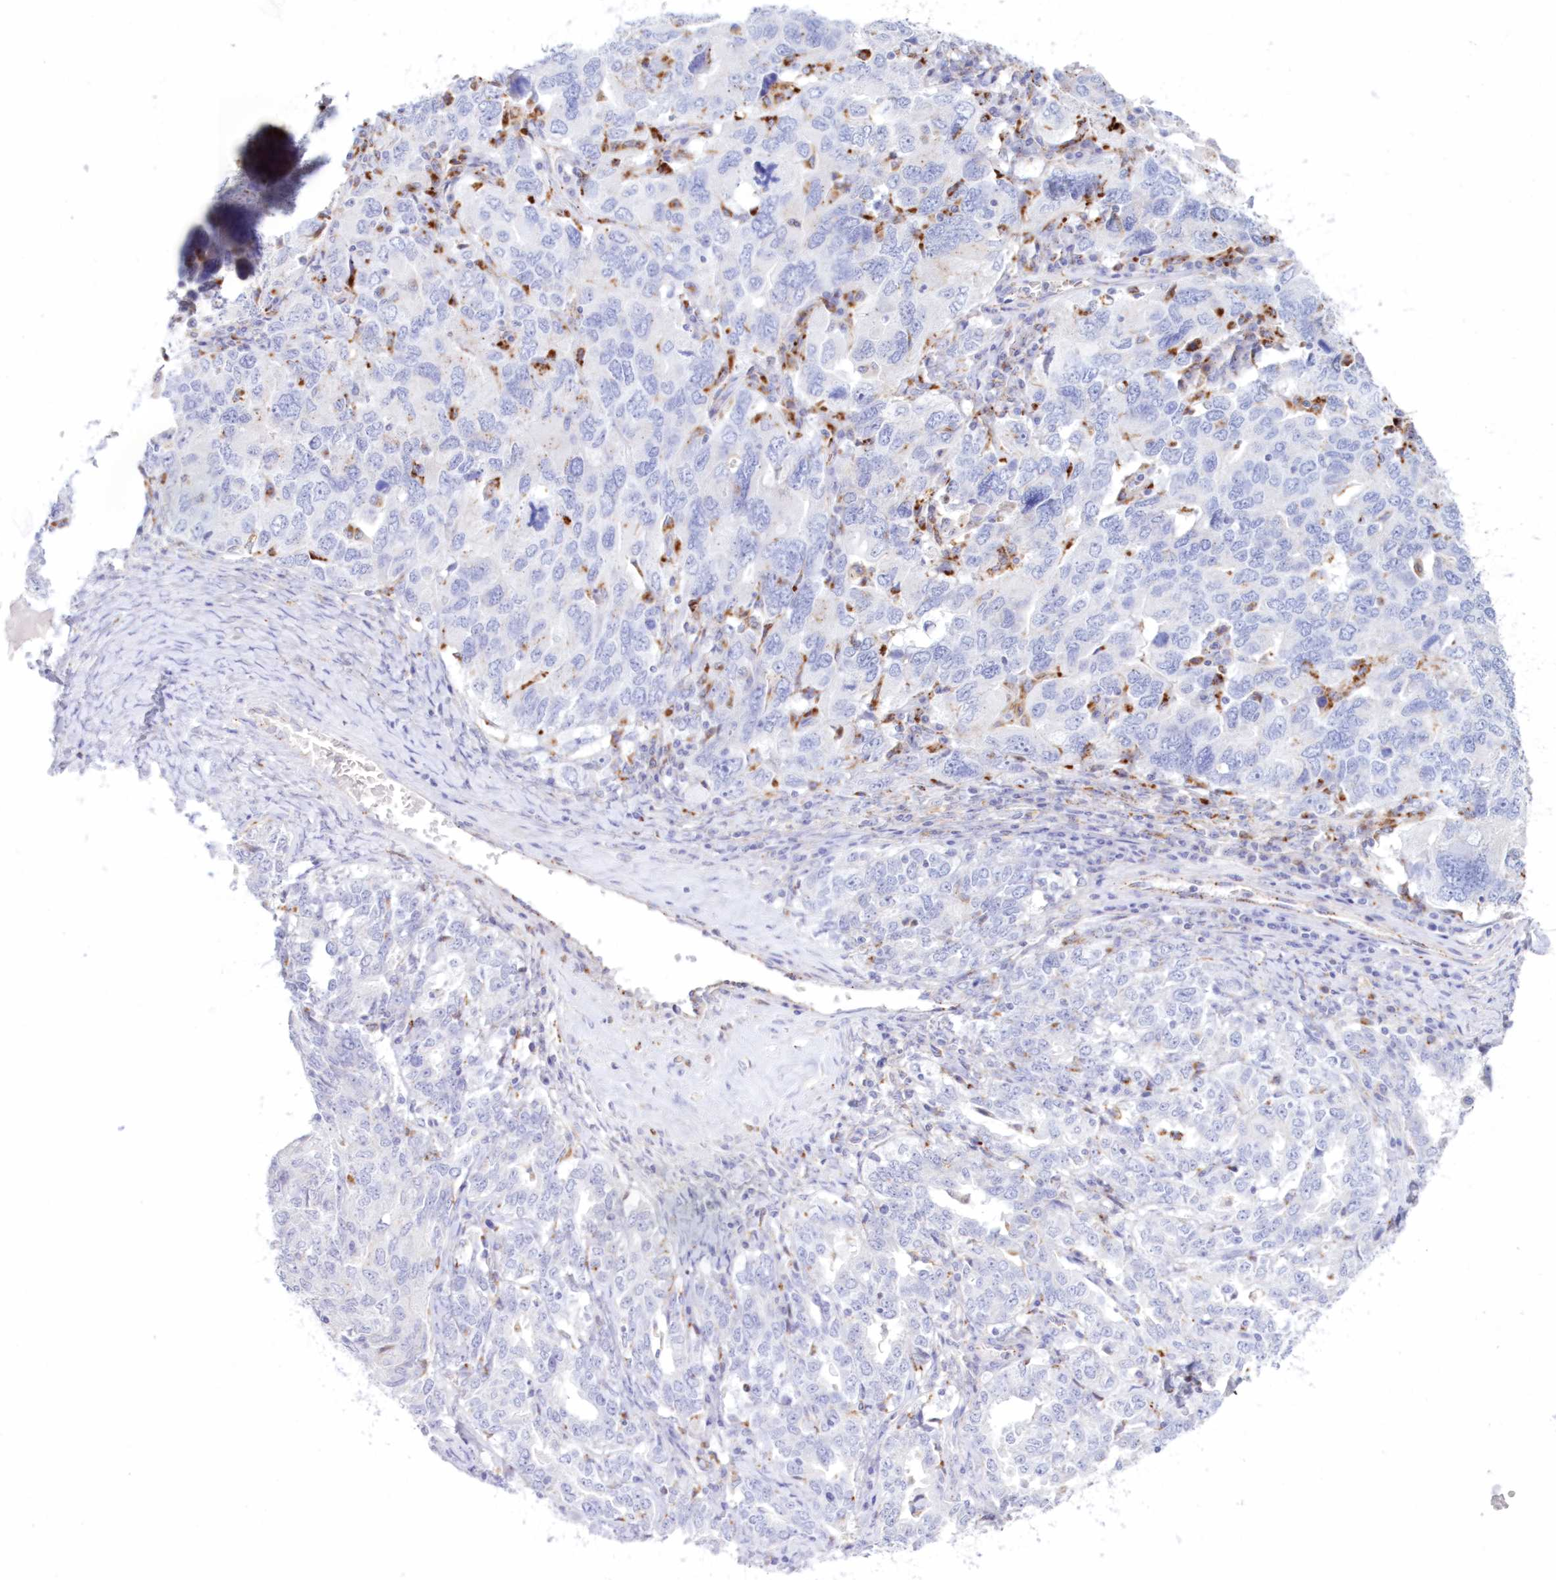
{"staining": {"intensity": "negative", "quantity": "none", "location": "none"}, "tissue": "ovarian cancer", "cell_type": "Tumor cells", "image_type": "cancer", "snomed": [{"axis": "morphology", "description": "Carcinoma, endometroid"}, {"axis": "topography", "description": "Ovary"}], "caption": "An image of human ovarian cancer (endometroid carcinoma) is negative for staining in tumor cells. (Stains: DAB (3,3'-diaminobenzidine) immunohistochemistry (IHC) with hematoxylin counter stain, Microscopy: brightfield microscopy at high magnification).", "gene": "TPP1", "patient": {"sex": "female", "age": 62}}